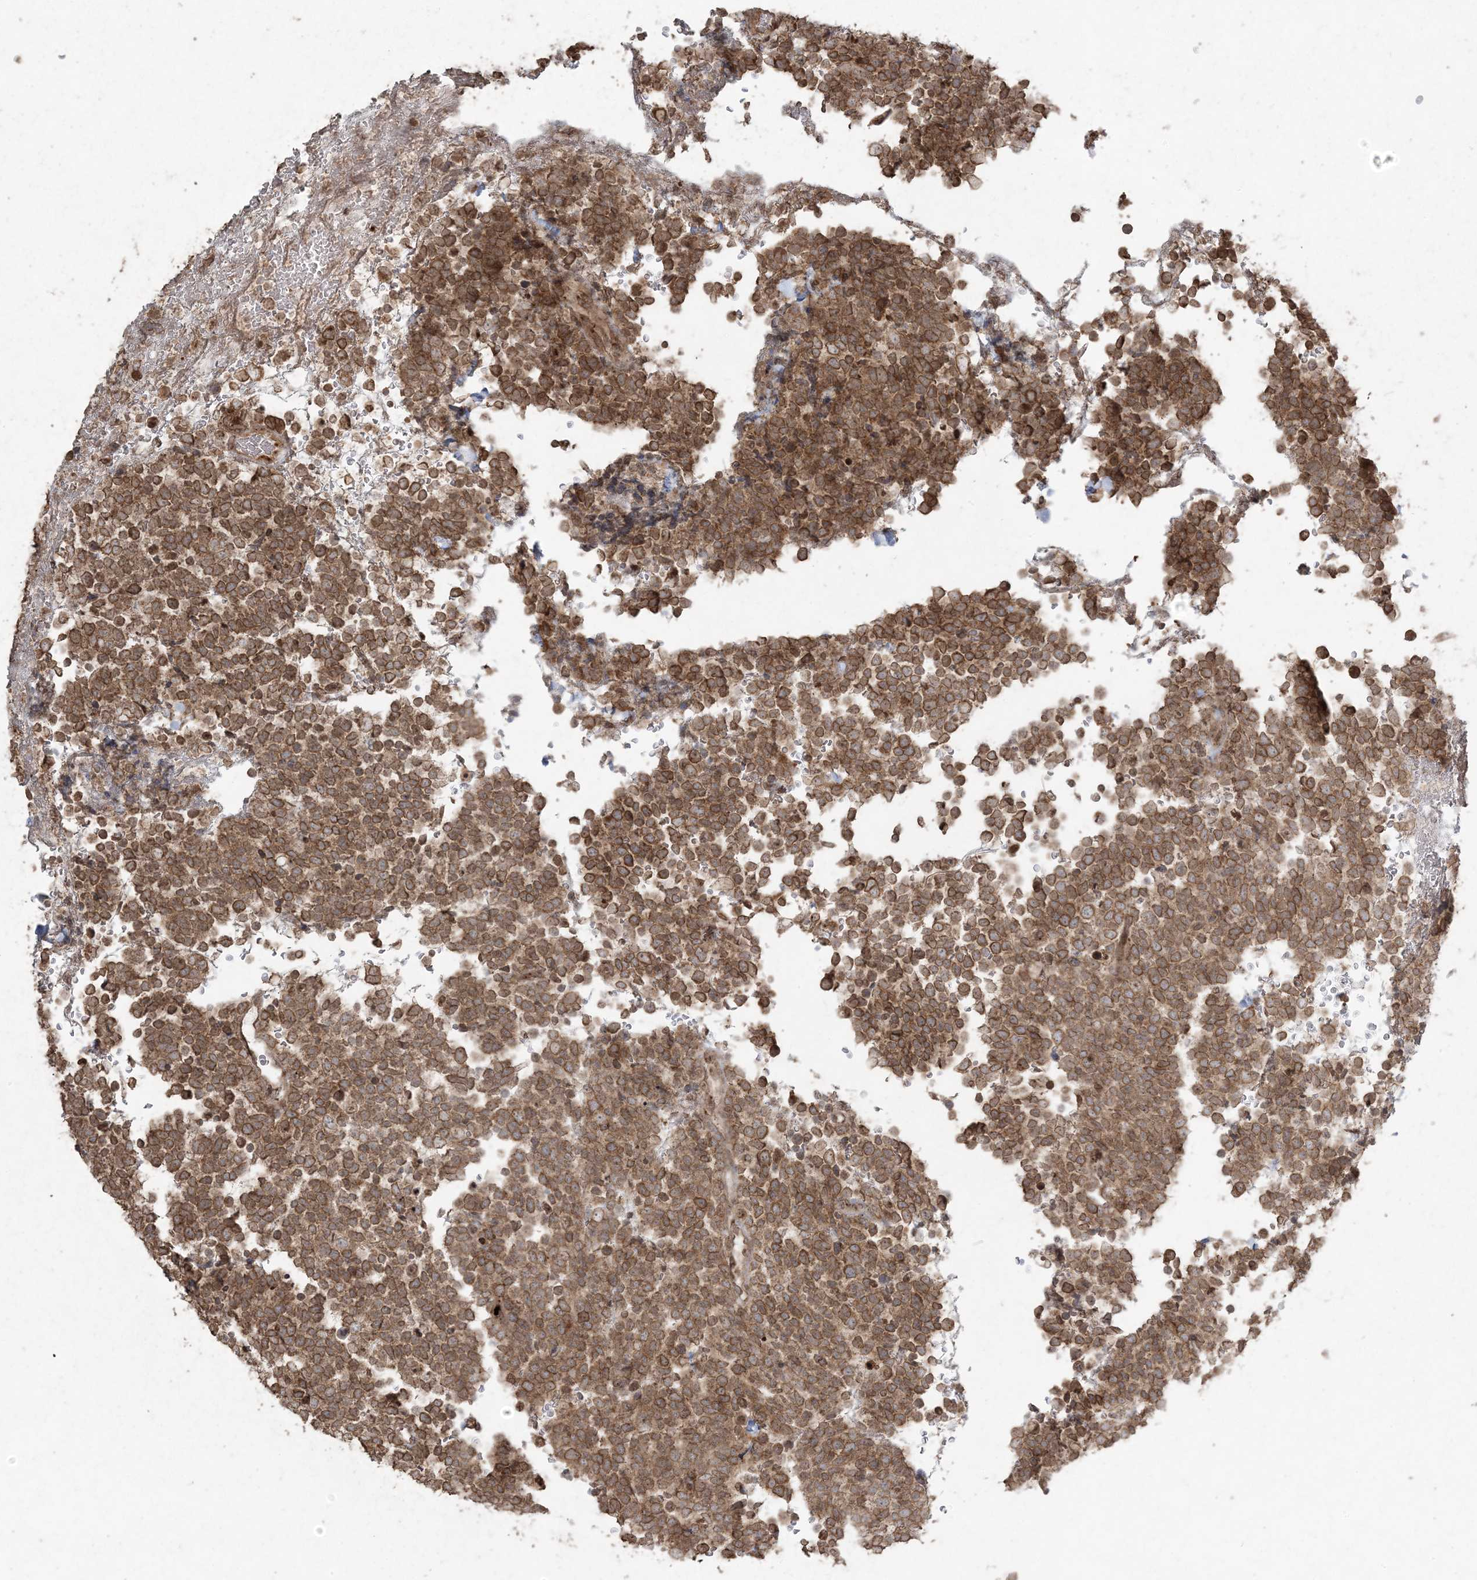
{"staining": {"intensity": "strong", "quantity": ">75%", "location": "cytoplasmic/membranous"}, "tissue": "urothelial cancer", "cell_type": "Tumor cells", "image_type": "cancer", "snomed": [{"axis": "morphology", "description": "Urothelial carcinoma, High grade"}, {"axis": "topography", "description": "Urinary bladder"}], "caption": "Protein expression analysis of high-grade urothelial carcinoma shows strong cytoplasmic/membranous expression in approximately >75% of tumor cells.", "gene": "DDX19B", "patient": {"sex": "female", "age": 82}}